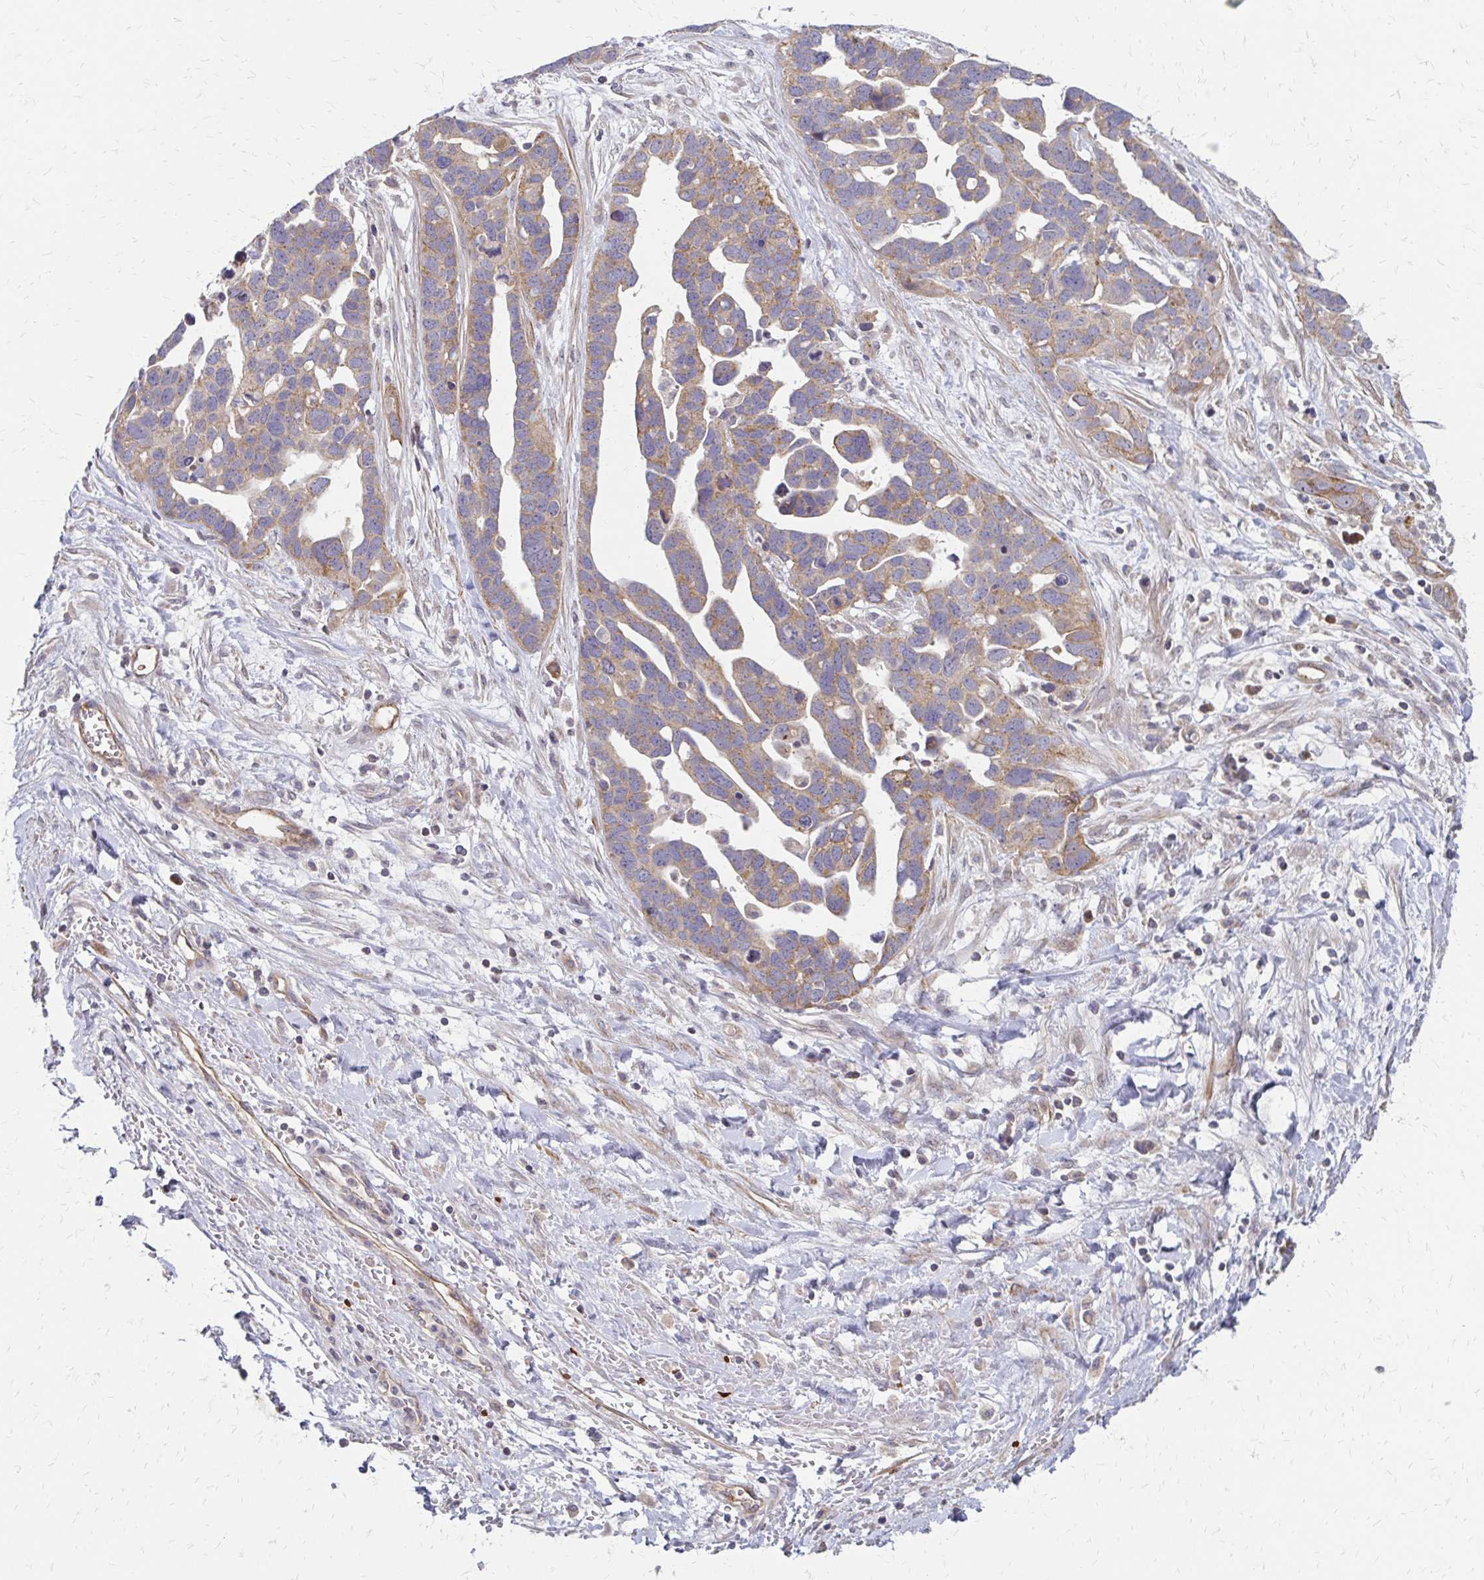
{"staining": {"intensity": "moderate", "quantity": ">75%", "location": "cytoplasmic/membranous"}, "tissue": "ovarian cancer", "cell_type": "Tumor cells", "image_type": "cancer", "snomed": [{"axis": "morphology", "description": "Cystadenocarcinoma, serous, NOS"}, {"axis": "topography", "description": "Ovary"}], "caption": "A photomicrograph of serous cystadenocarcinoma (ovarian) stained for a protein displays moderate cytoplasmic/membranous brown staining in tumor cells. The protein of interest is stained brown, and the nuclei are stained in blue (DAB (3,3'-diaminobenzidine) IHC with brightfield microscopy, high magnification).", "gene": "ZNF383", "patient": {"sex": "female", "age": 54}}